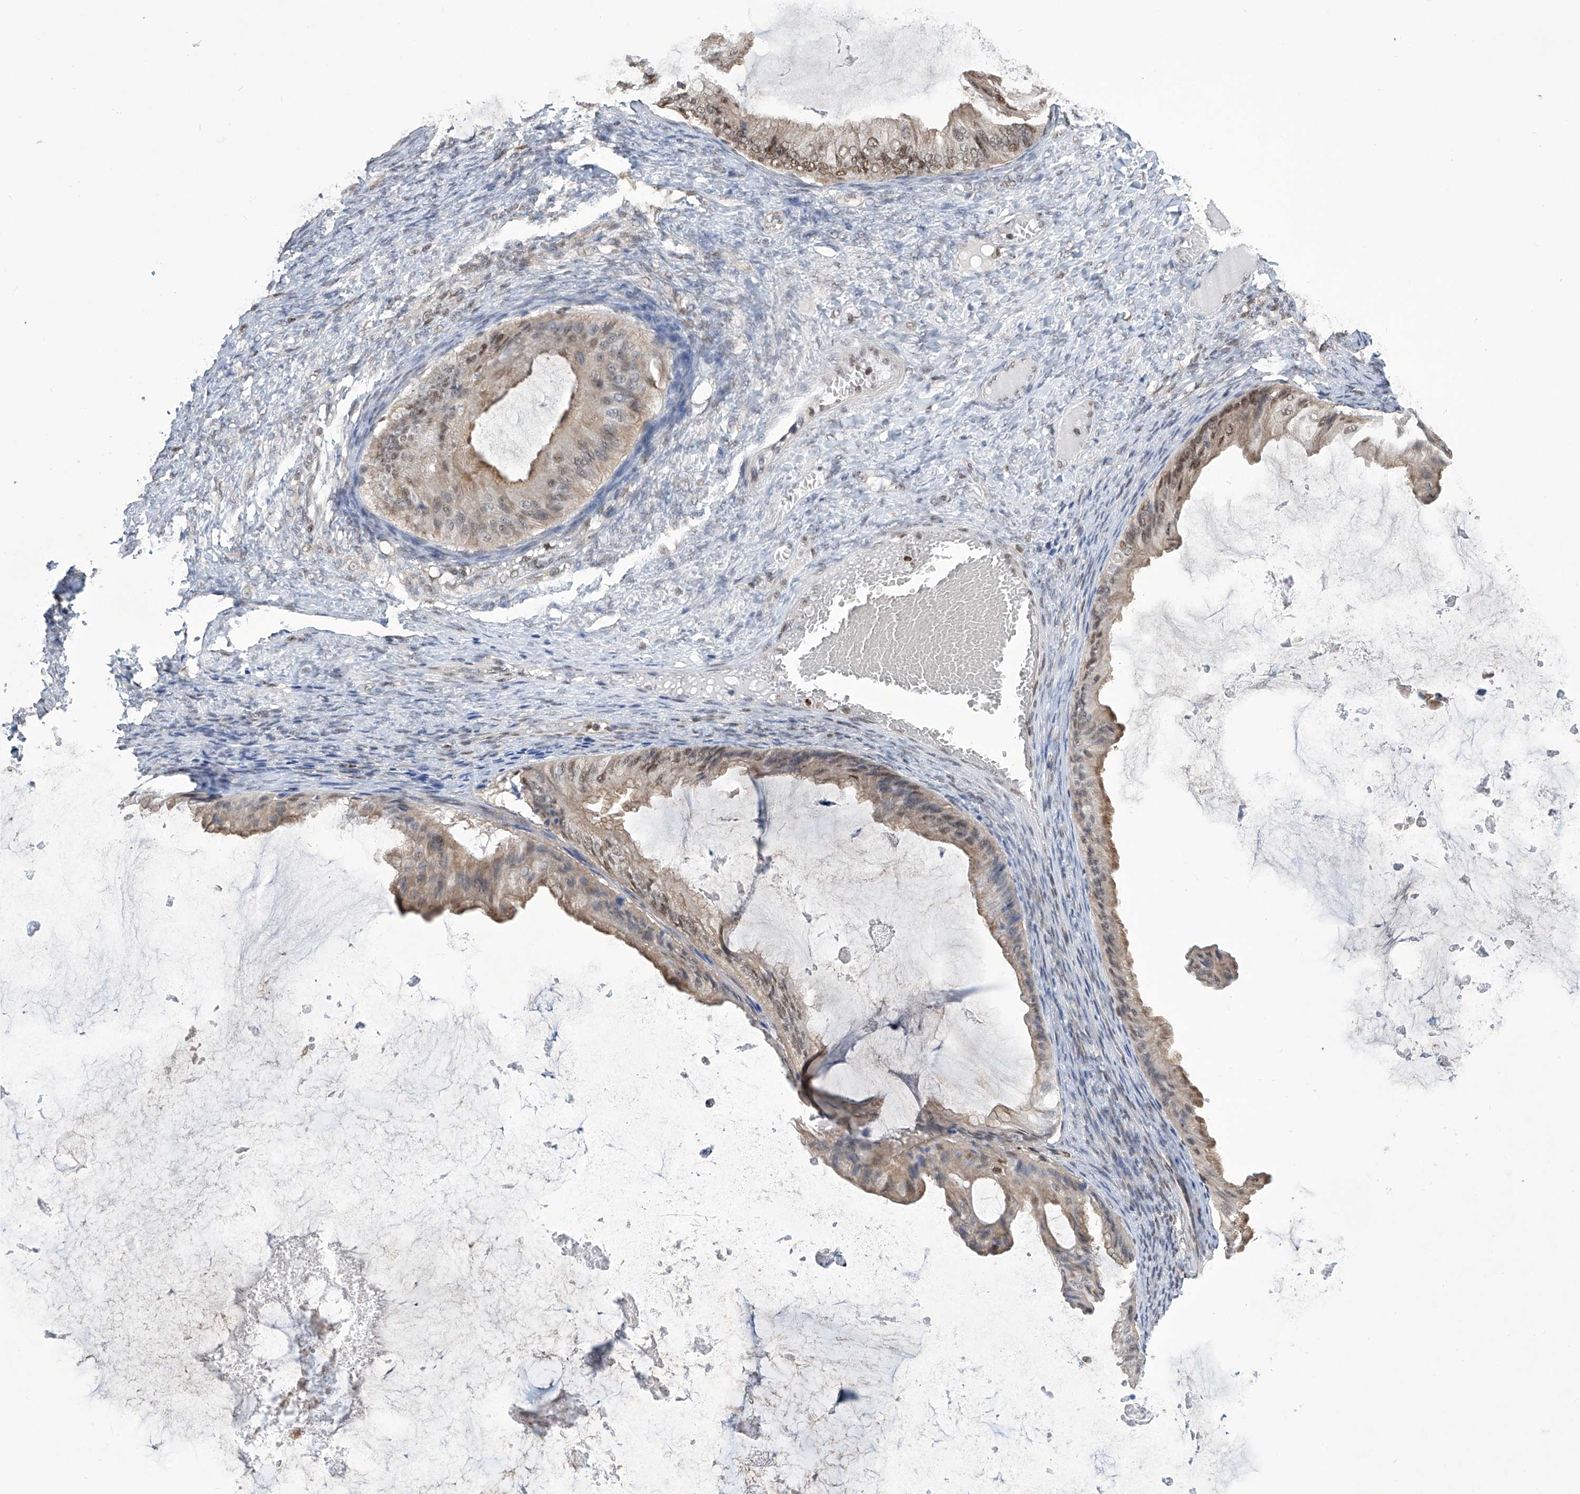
{"staining": {"intensity": "weak", "quantity": ">75%", "location": "cytoplasmic/membranous,nuclear"}, "tissue": "ovarian cancer", "cell_type": "Tumor cells", "image_type": "cancer", "snomed": [{"axis": "morphology", "description": "Cystadenocarcinoma, mucinous, NOS"}, {"axis": "topography", "description": "Ovary"}], "caption": "A high-resolution micrograph shows IHC staining of mucinous cystadenocarcinoma (ovarian), which demonstrates weak cytoplasmic/membranous and nuclear staining in approximately >75% of tumor cells.", "gene": "SREBF2", "patient": {"sex": "female", "age": 61}}